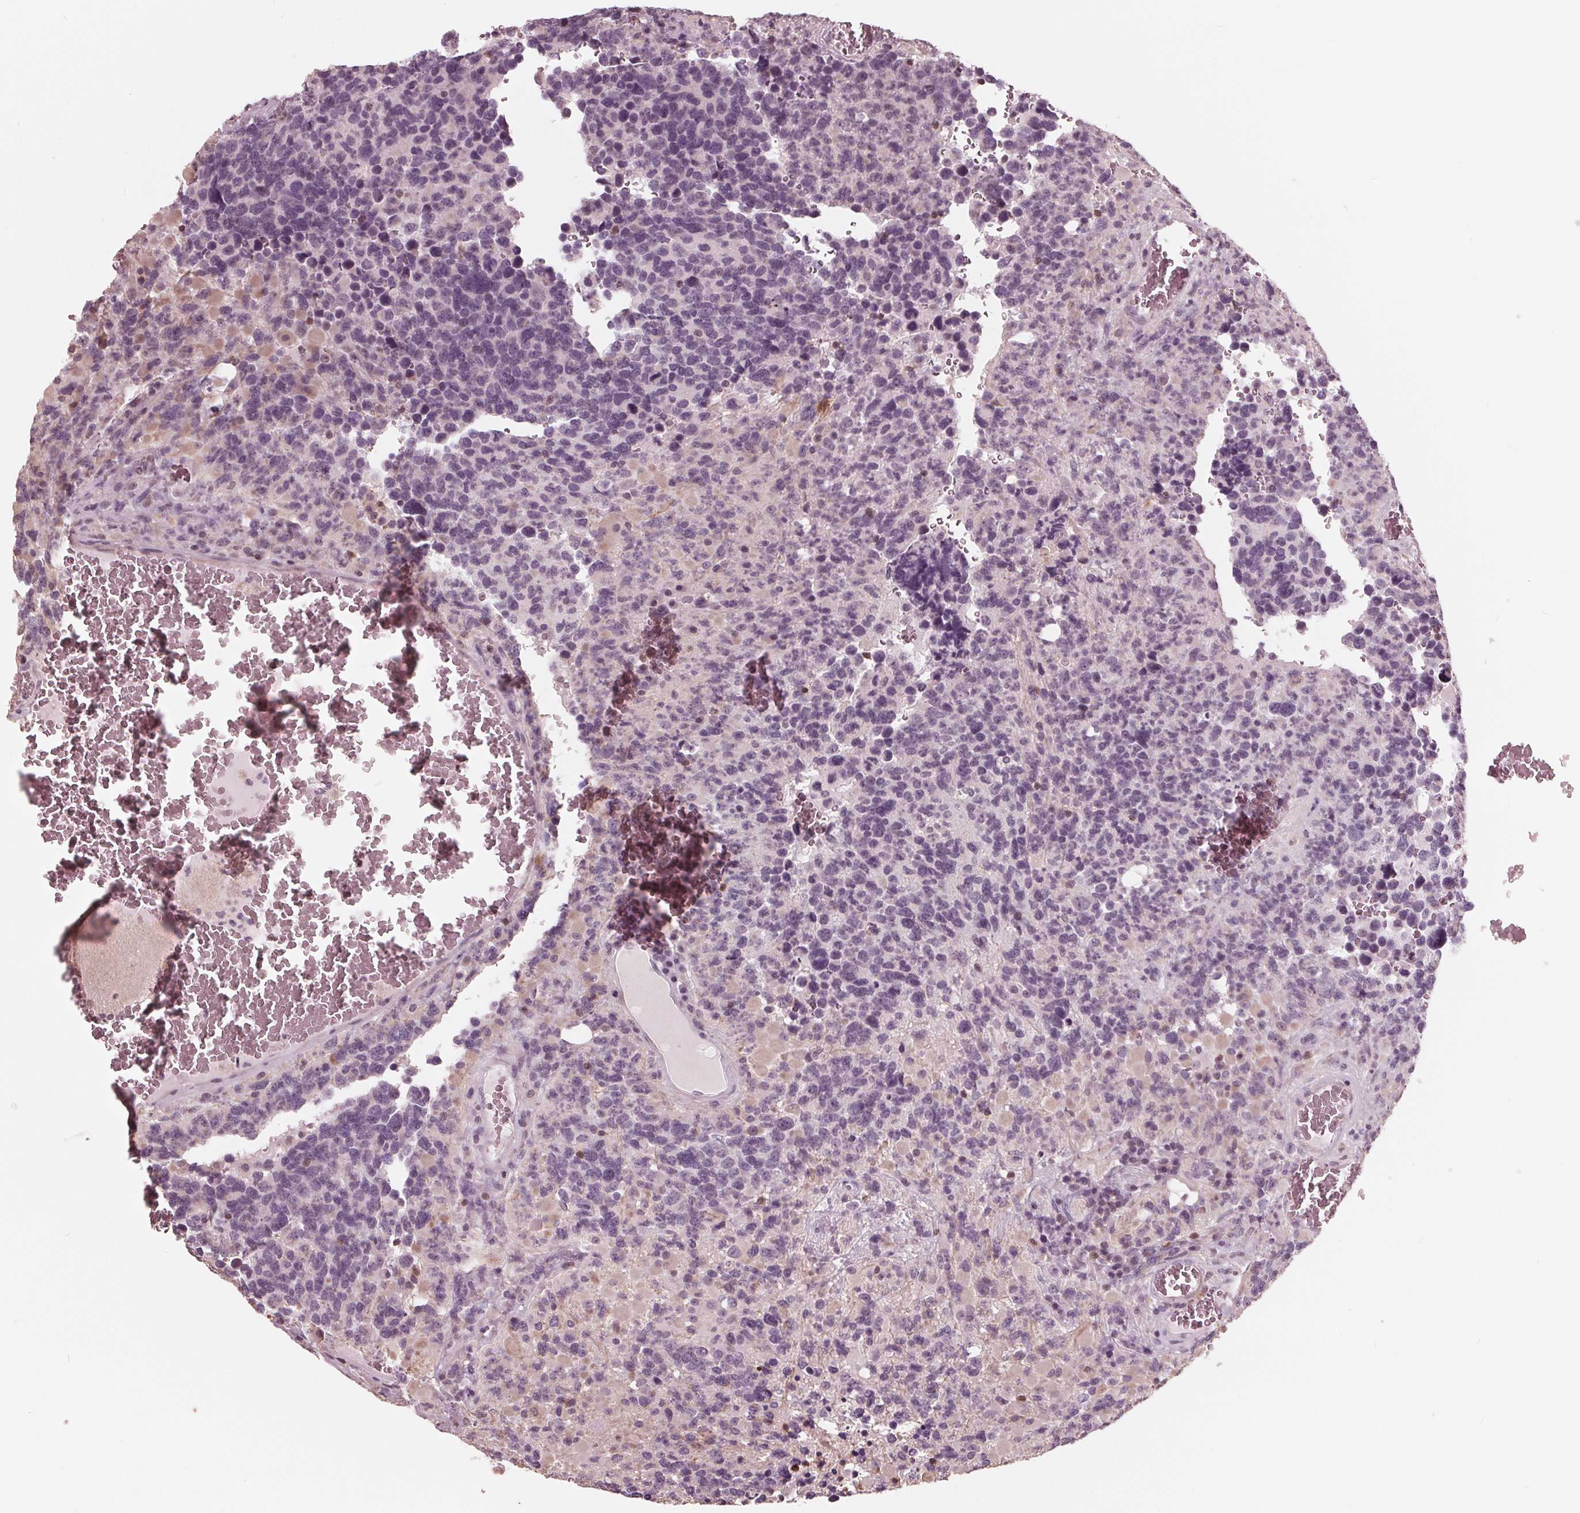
{"staining": {"intensity": "weak", "quantity": "<25%", "location": "nuclear"}, "tissue": "glioma", "cell_type": "Tumor cells", "image_type": "cancer", "snomed": [{"axis": "morphology", "description": "Glioma, malignant, High grade"}, {"axis": "topography", "description": "Brain"}], "caption": "IHC histopathology image of human glioma stained for a protein (brown), which demonstrates no positivity in tumor cells.", "gene": "ING3", "patient": {"sex": "female", "age": 40}}